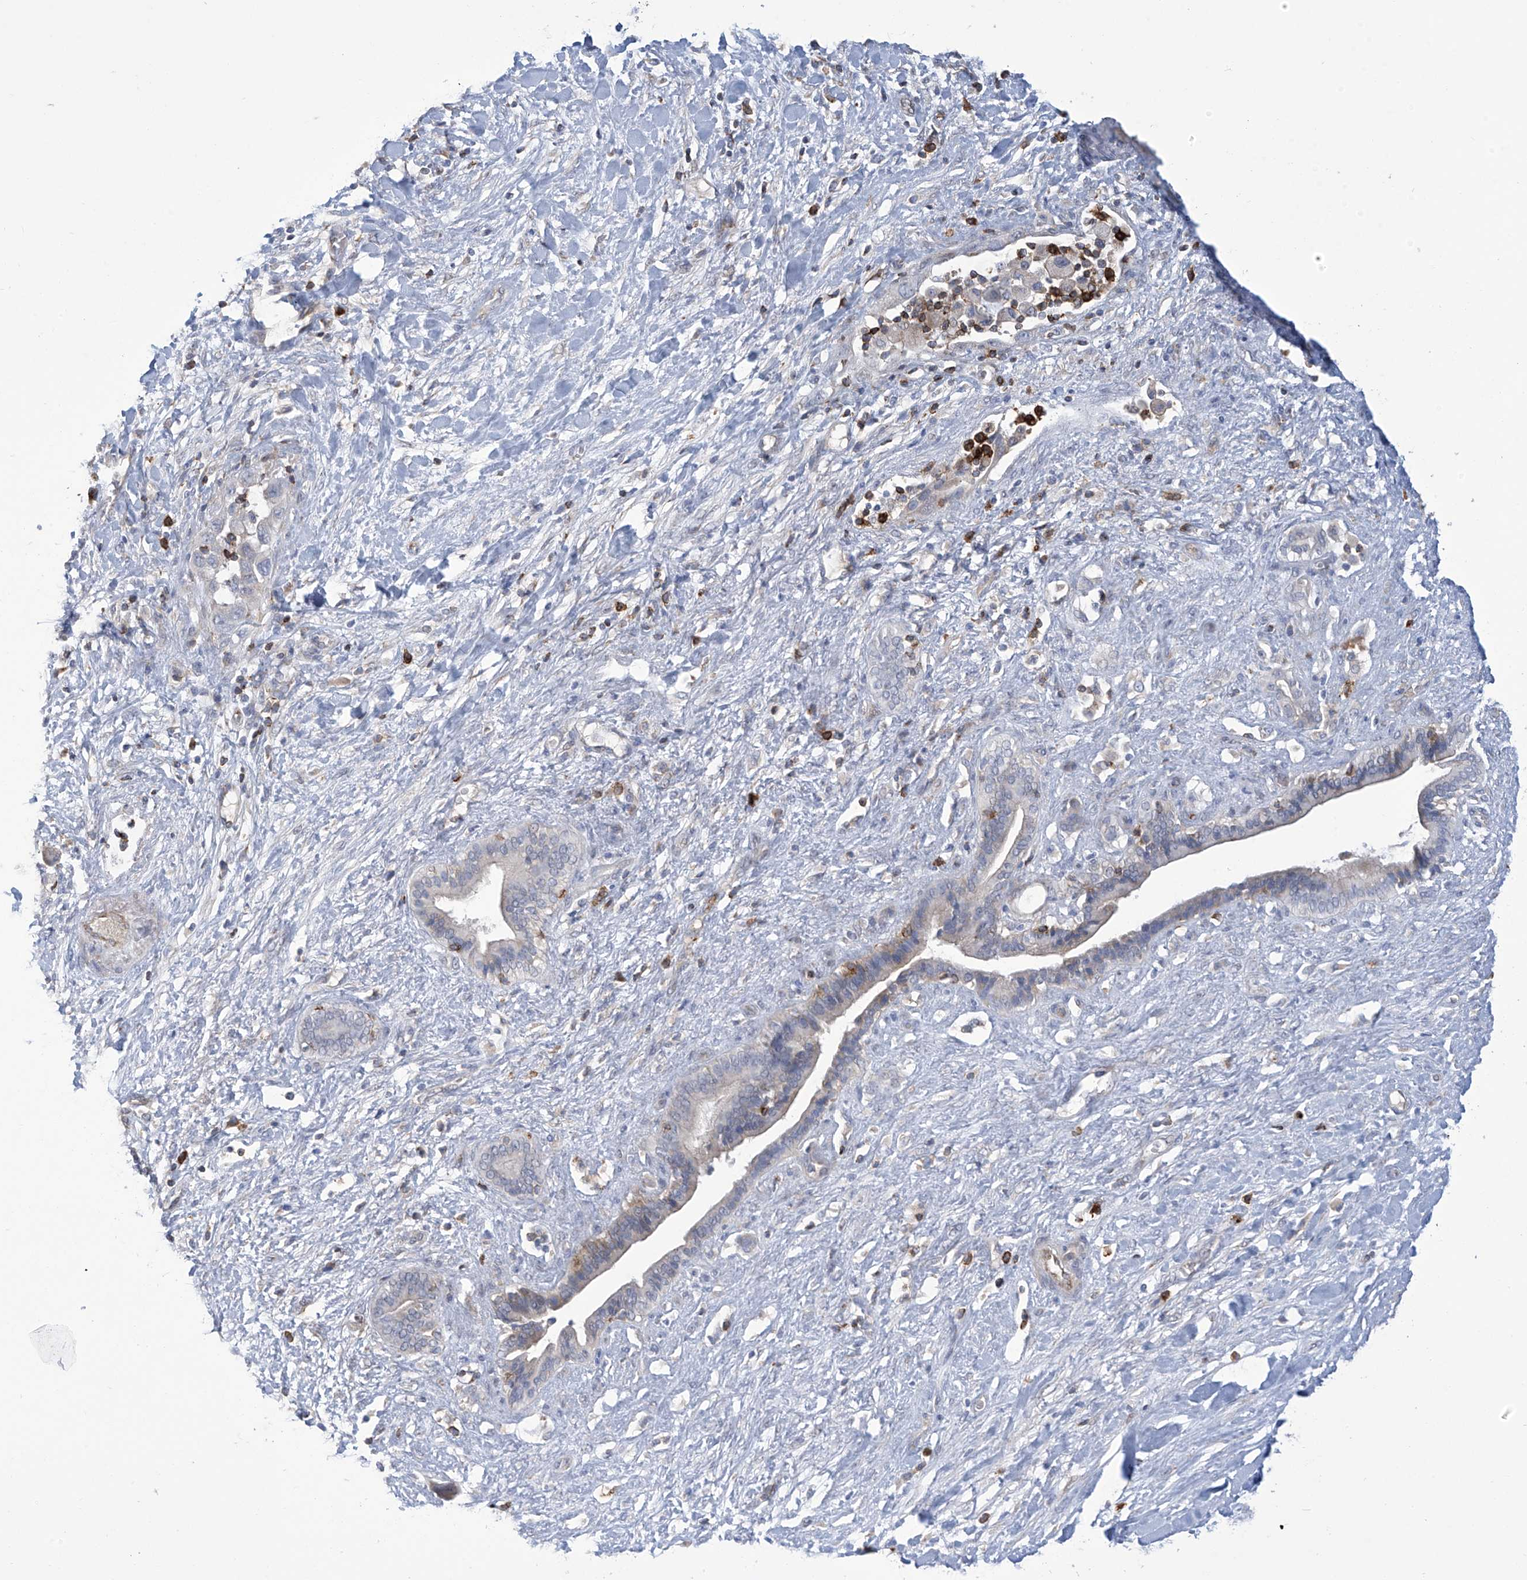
{"staining": {"intensity": "negative", "quantity": "none", "location": "none"}, "tissue": "liver cancer", "cell_type": "Tumor cells", "image_type": "cancer", "snomed": [{"axis": "morphology", "description": "Cholangiocarcinoma"}, {"axis": "topography", "description": "Liver"}], "caption": "Tumor cells show no significant protein positivity in liver cancer (cholangiocarcinoma).", "gene": "IBA57", "patient": {"sex": "female", "age": 52}}